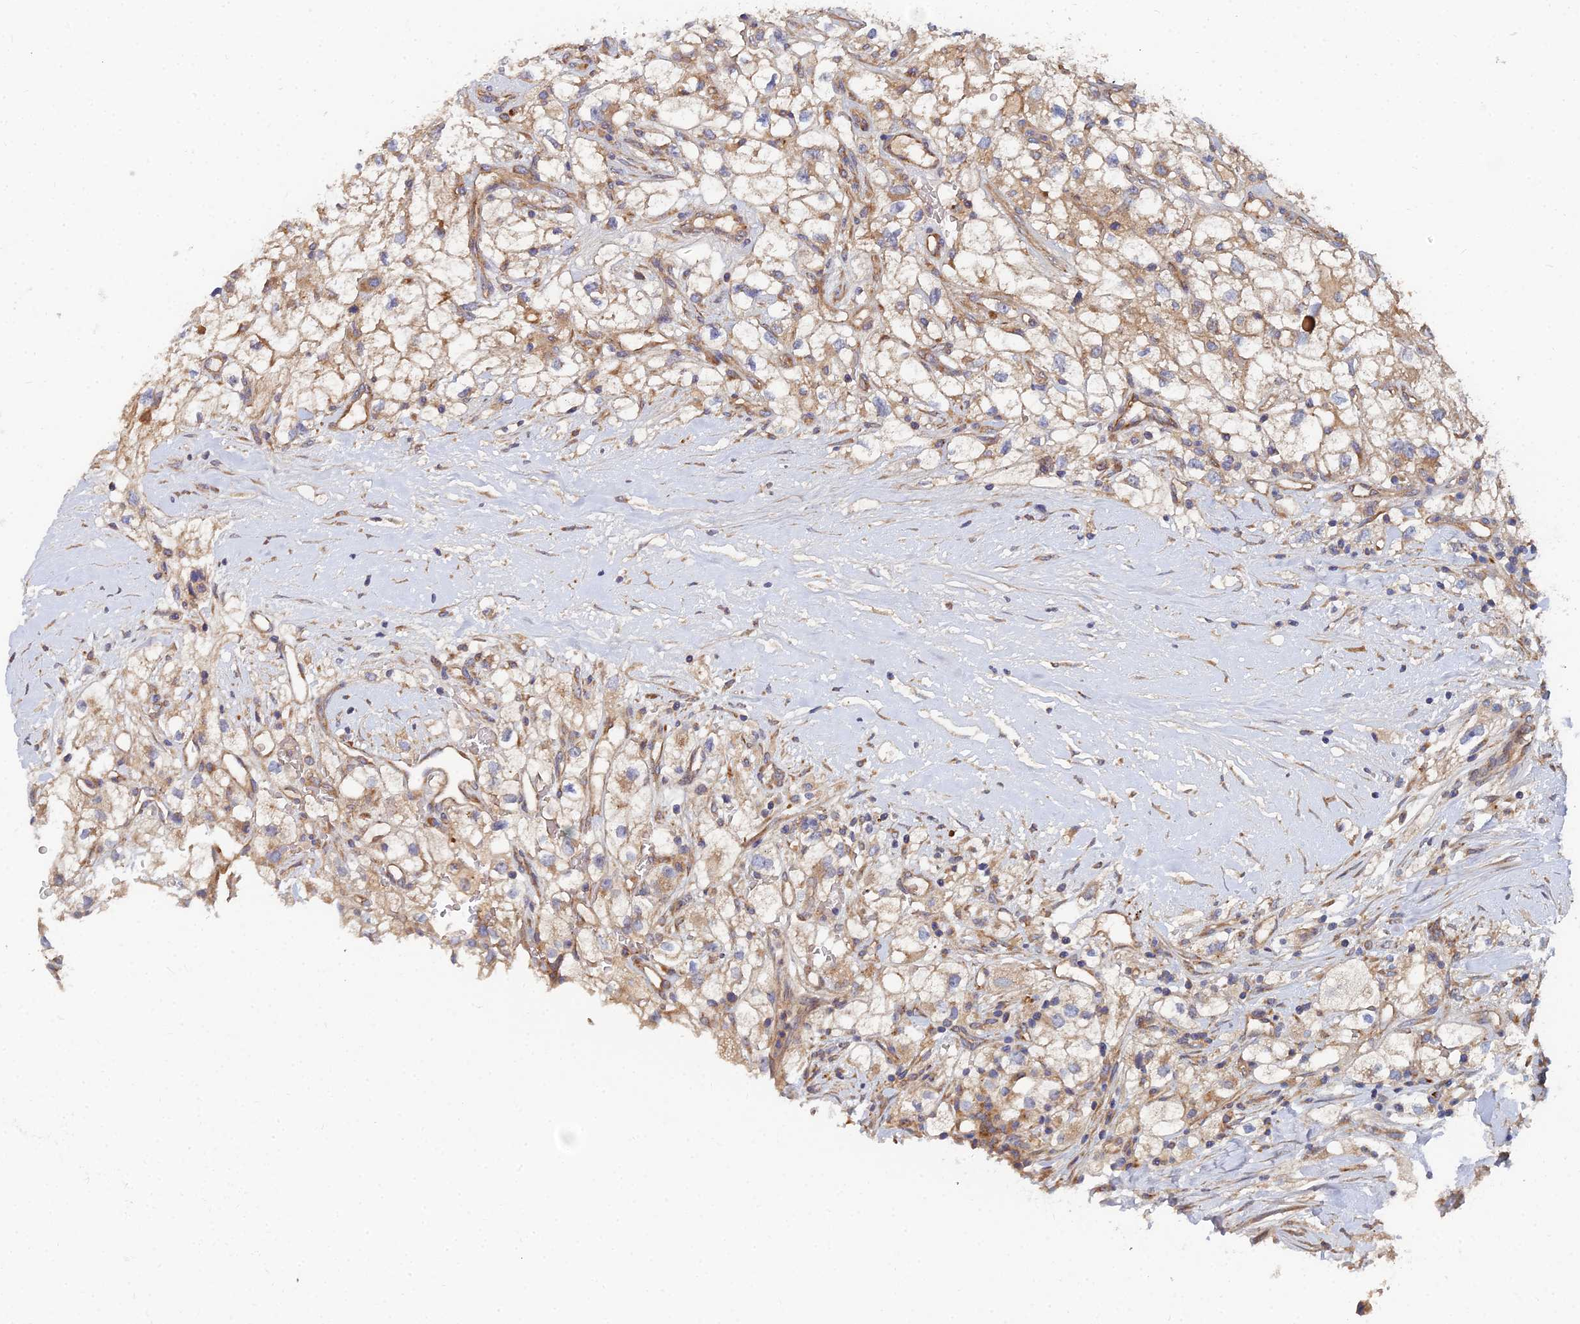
{"staining": {"intensity": "moderate", "quantity": ">75%", "location": "cytoplasmic/membranous"}, "tissue": "renal cancer", "cell_type": "Tumor cells", "image_type": "cancer", "snomed": [{"axis": "morphology", "description": "Adenocarcinoma, NOS"}, {"axis": "topography", "description": "Kidney"}], "caption": "DAB (3,3'-diaminobenzidine) immunohistochemical staining of human adenocarcinoma (renal) shows moderate cytoplasmic/membranous protein positivity in approximately >75% of tumor cells.", "gene": "CCZ1", "patient": {"sex": "male", "age": 59}}